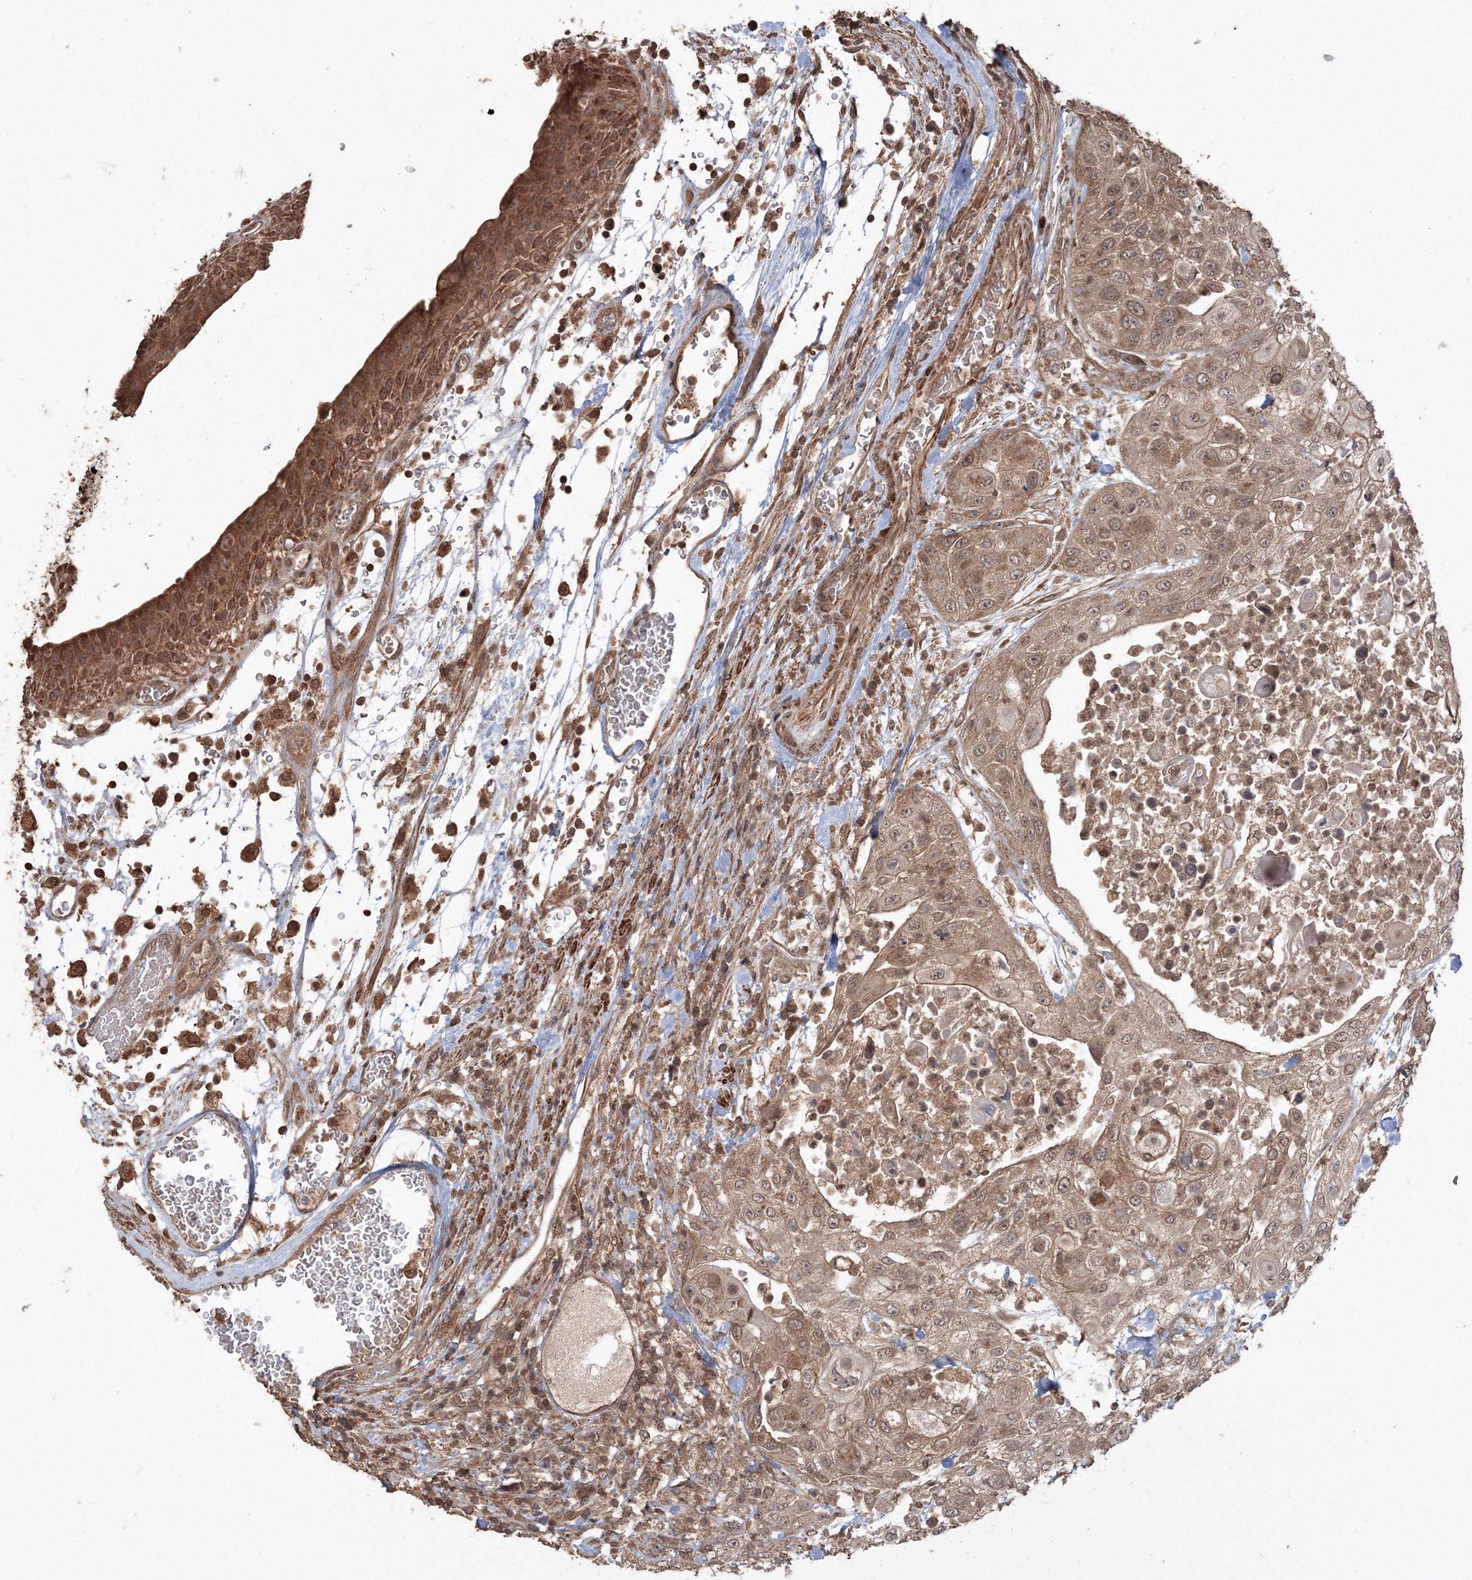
{"staining": {"intensity": "moderate", "quantity": ">75%", "location": "cytoplasmic/membranous"}, "tissue": "urothelial cancer", "cell_type": "Tumor cells", "image_type": "cancer", "snomed": [{"axis": "morphology", "description": "Urothelial carcinoma, High grade"}, {"axis": "topography", "description": "Urinary bladder"}], "caption": "Urothelial carcinoma (high-grade) stained with a protein marker reveals moderate staining in tumor cells.", "gene": "CCDC122", "patient": {"sex": "female", "age": 79}}